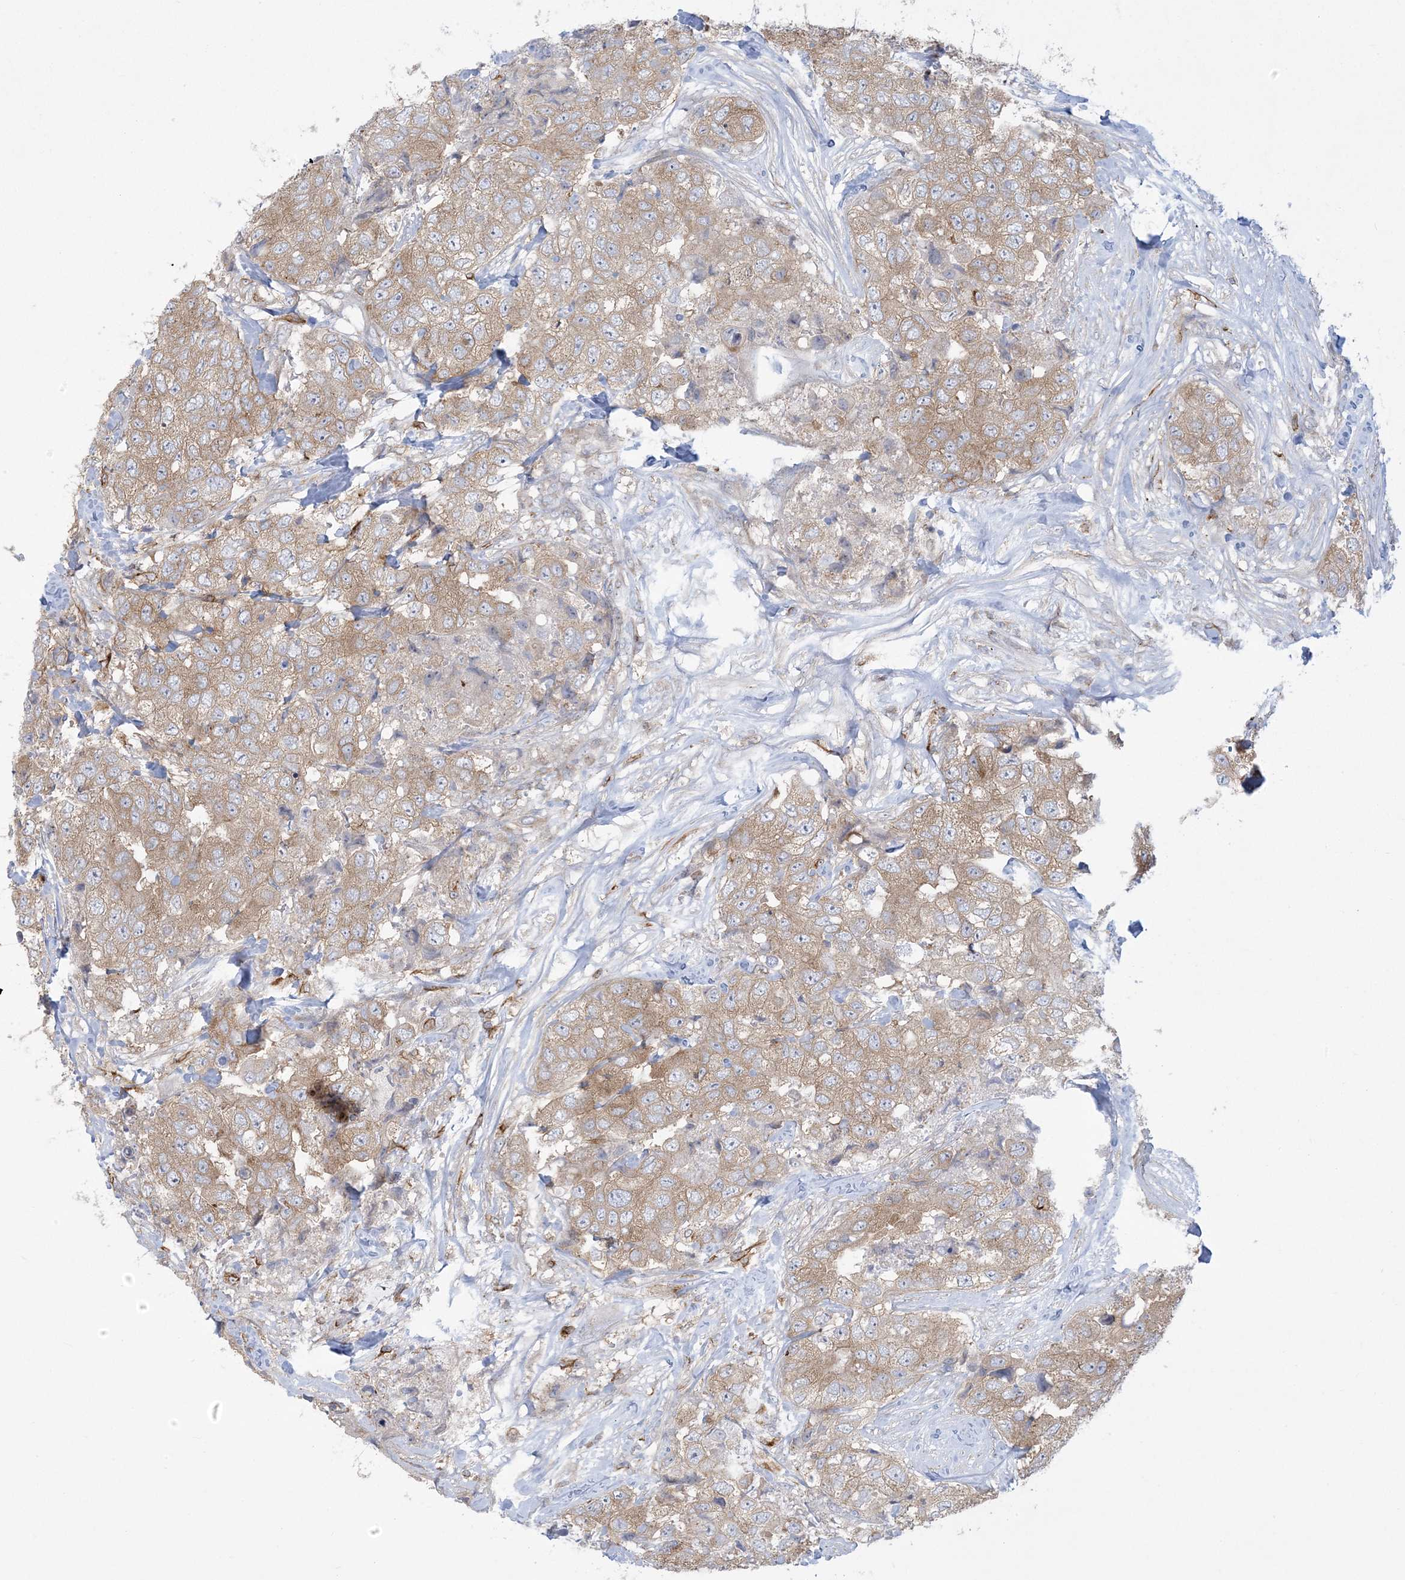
{"staining": {"intensity": "moderate", "quantity": ">75%", "location": "cytoplasmic/membranous"}, "tissue": "breast cancer", "cell_type": "Tumor cells", "image_type": "cancer", "snomed": [{"axis": "morphology", "description": "Duct carcinoma"}, {"axis": "topography", "description": "Breast"}], "caption": "A brown stain highlights moderate cytoplasmic/membranous staining of a protein in human infiltrating ductal carcinoma (breast) tumor cells.", "gene": "SLAMF9", "patient": {"sex": "female", "age": 62}}